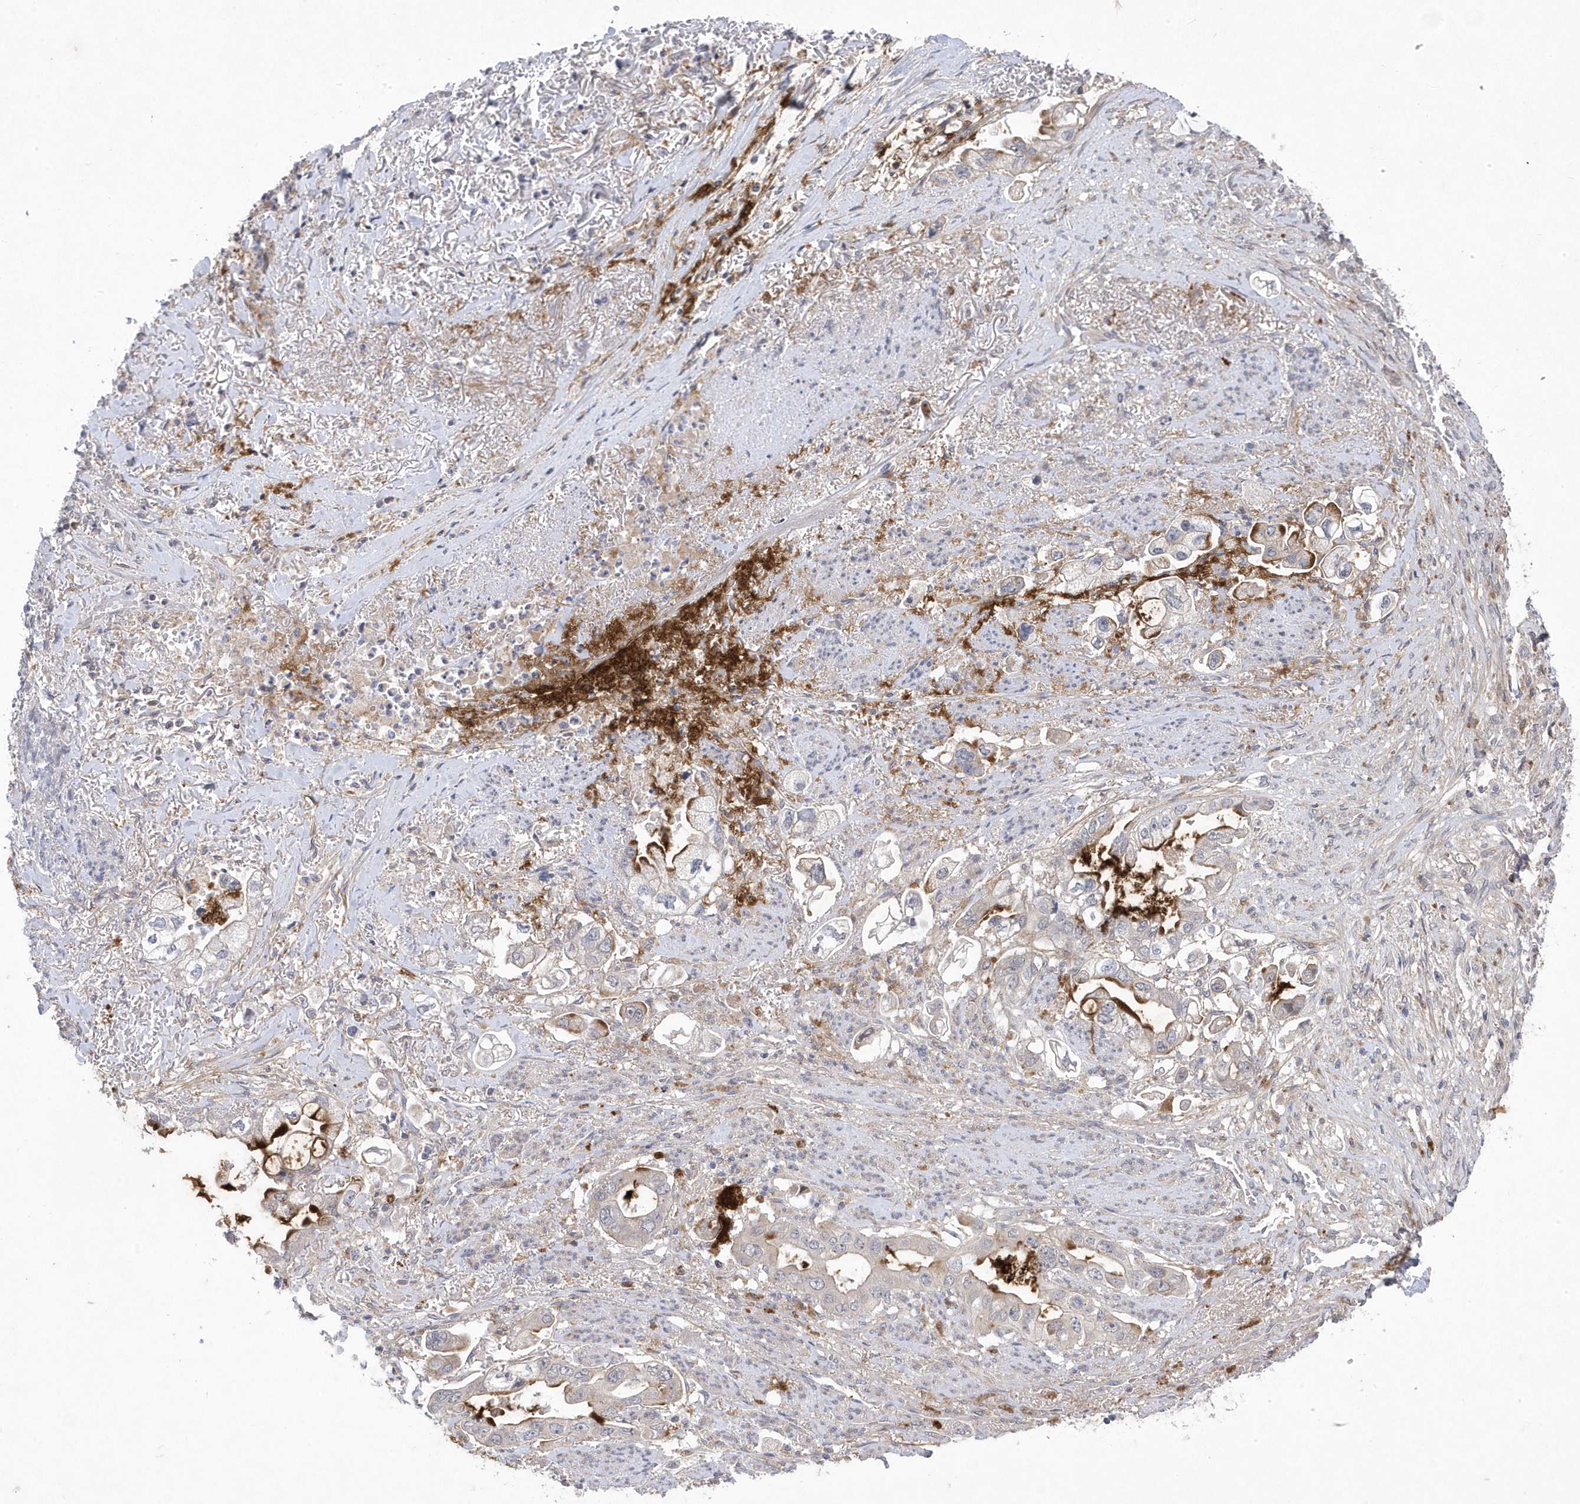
{"staining": {"intensity": "moderate", "quantity": "<25%", "location": "cytoplasmic/membranous"}, "tissue": "stomach cancer", "cell_type": "Tumor cells", "image_type": "cancer", "snomed": [{"axis": "morphology", "description": "Adenocarcinoma, NOS"}, {"axis": "topography", "description": "Stomach"}], "caption": "Moderate cytoplasmic/membranous expression for a protein is seen in about <25% of tumor cells of adenocarcinoma (stomach) using immunohistochemistry (IHC).", "gene": "ANAPC1", "patient": {"sex": "male", "age": 62}}